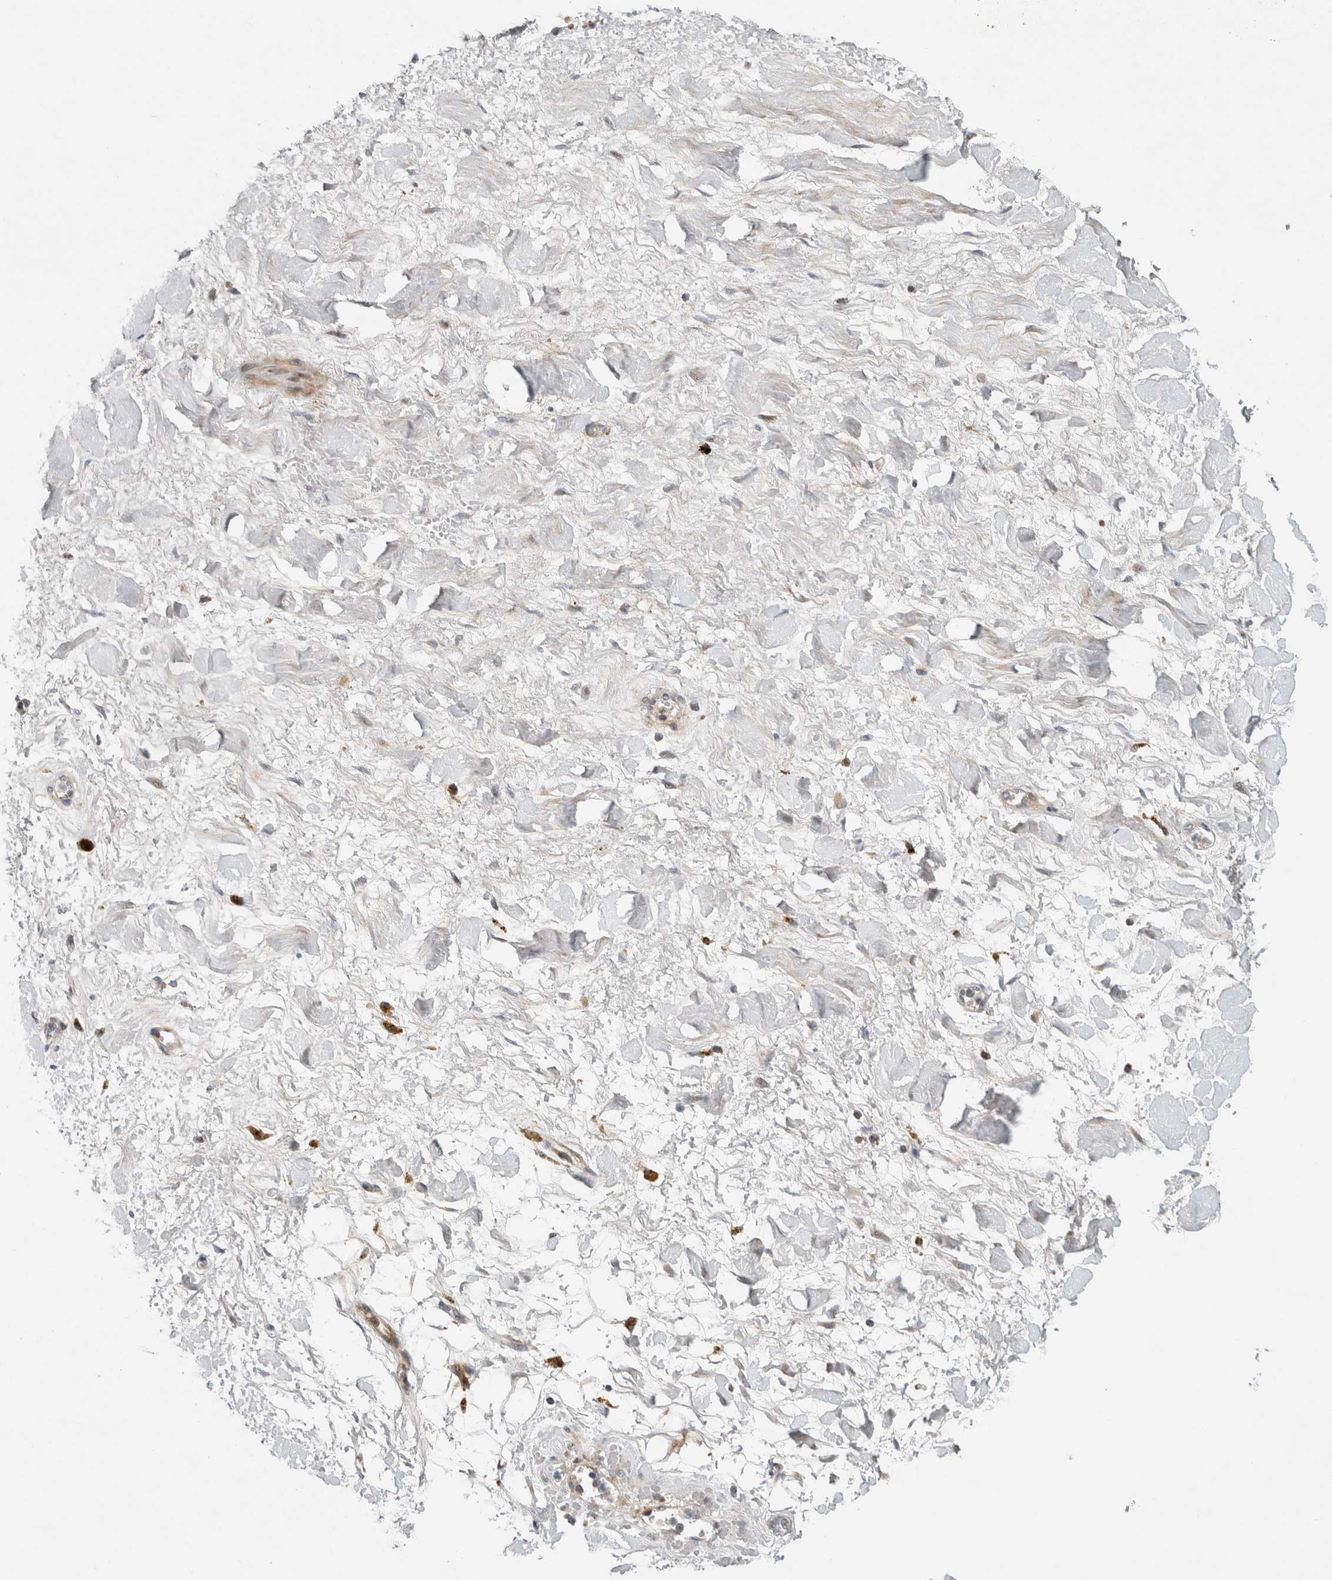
{"staining": {"intensity": "negative", "quantity": "none", "location": "none"}, "tissue": "adipose tissue", "cell_type": "Adipocytes", "image_type": "normal", "snomed": [{"axis": "morphology", "description": "Normal tissue, NOS"}, {"axis": "topography", "description": "Kidney"}, {"axis": "topography", "description": "Peripheral nerve tissue"}], "caption": "The IHC histopathology image has no significant staining in adipocytes of adipose tissue. (DAB immunohistochemistry (IHC) with hematoxylin counter stain).", "gene": "RBM48", "patient": {"sex": "male", "age": 7}}